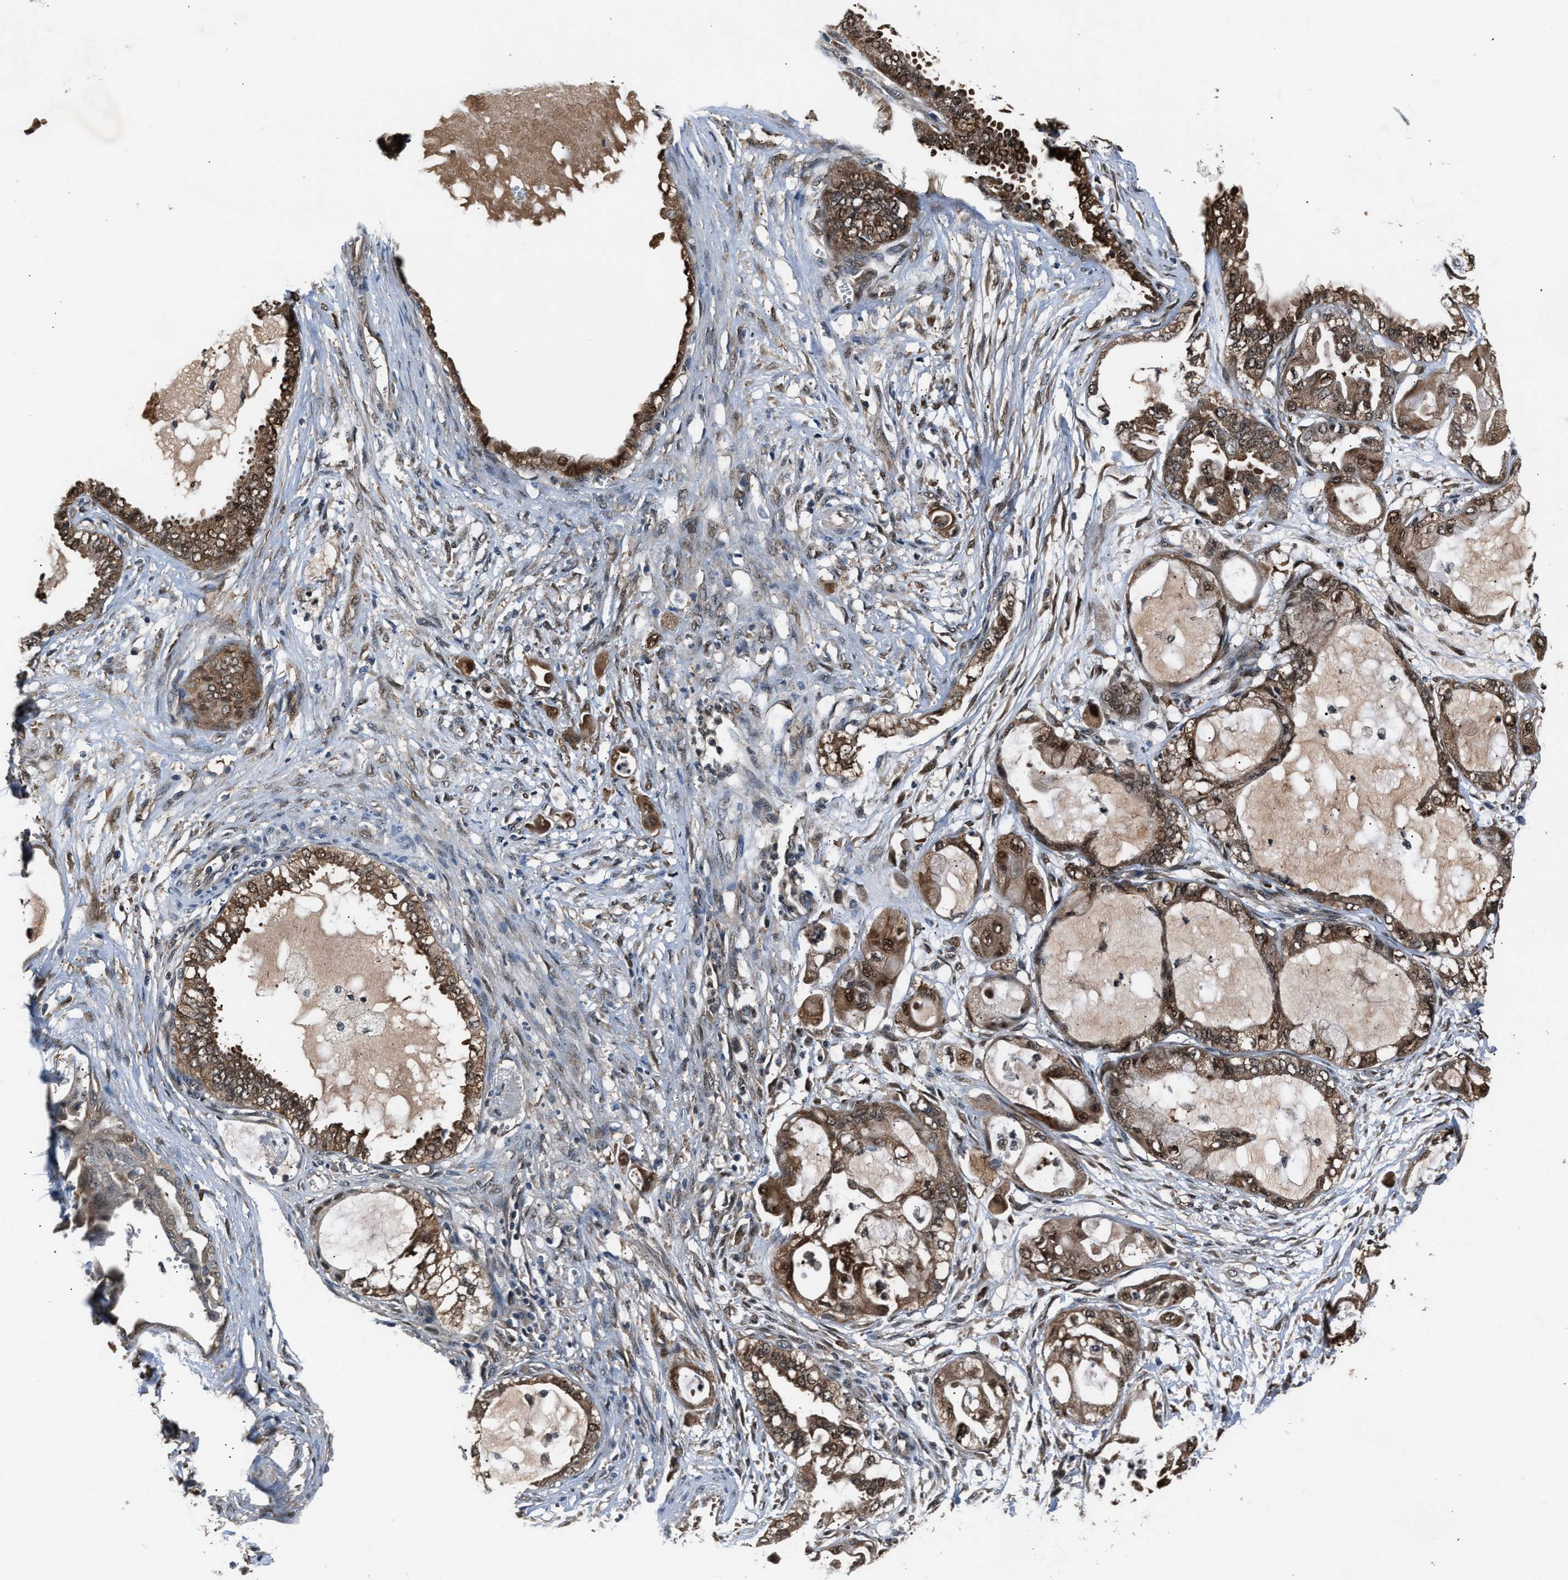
{"staining": {"intensity": "moderate", "quantity": ">75%", "location": "cytoplasmic/membranous,nuclear"}, "tissue": "ovarian cancer", "cell_type": "Tumor cells", "image_type": "cancer", "snomed": [{"axis": "morphology", "description": "Carcinoma, NOS"}, {"axis": "morphology", "description": "Carcinoma, endometroid"}, {"axis": "topography", "description": "Ovary"}], "caption": "Human ovarian cancer stained with a protein marker demonstrates moderate staining in tumor cells.", "gene": "TP53I3", "patient": {"sex": "female", "age": 50}}